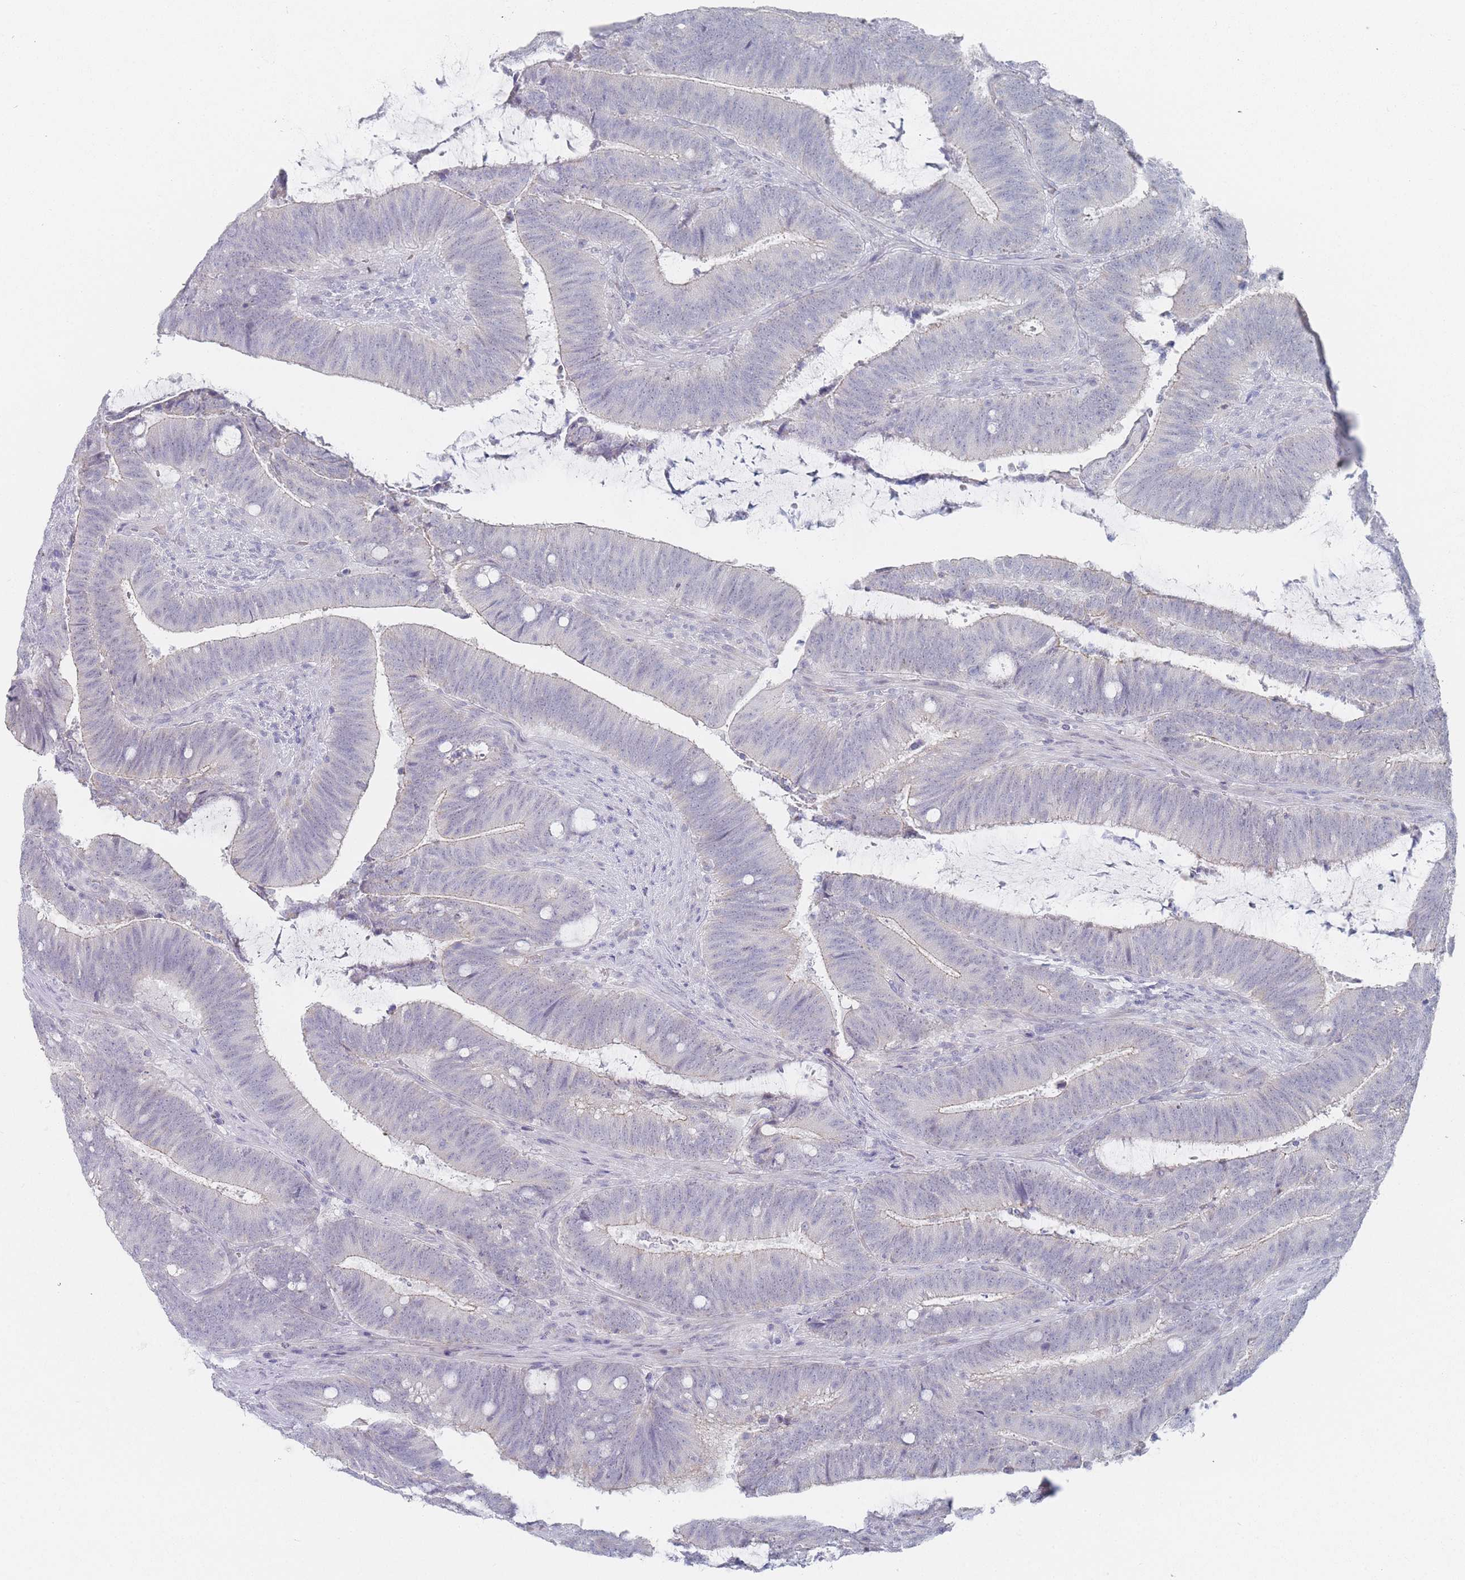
{"staining": {"intensity": "negative", "quantity": "none", "location": "none"}, "tissue": "colorectal cancer", "cell_type": "Tumor cells", "image_type": "cancer", "snomed": [{"axis": "morphology", "description": "Adenocarcinoma, NOS"}, {"axis": "topography", "description": "Colon"}], "caption": "High magnification brightfield microscopy of colorectal cancer (adenocarcinoma) stained with DAB (brown) and counterstained with hematoxylin (blue): tumor cells show no significant staining.", "gene": "IMPG1", "patient": {"sex": "female", "age": 43}}